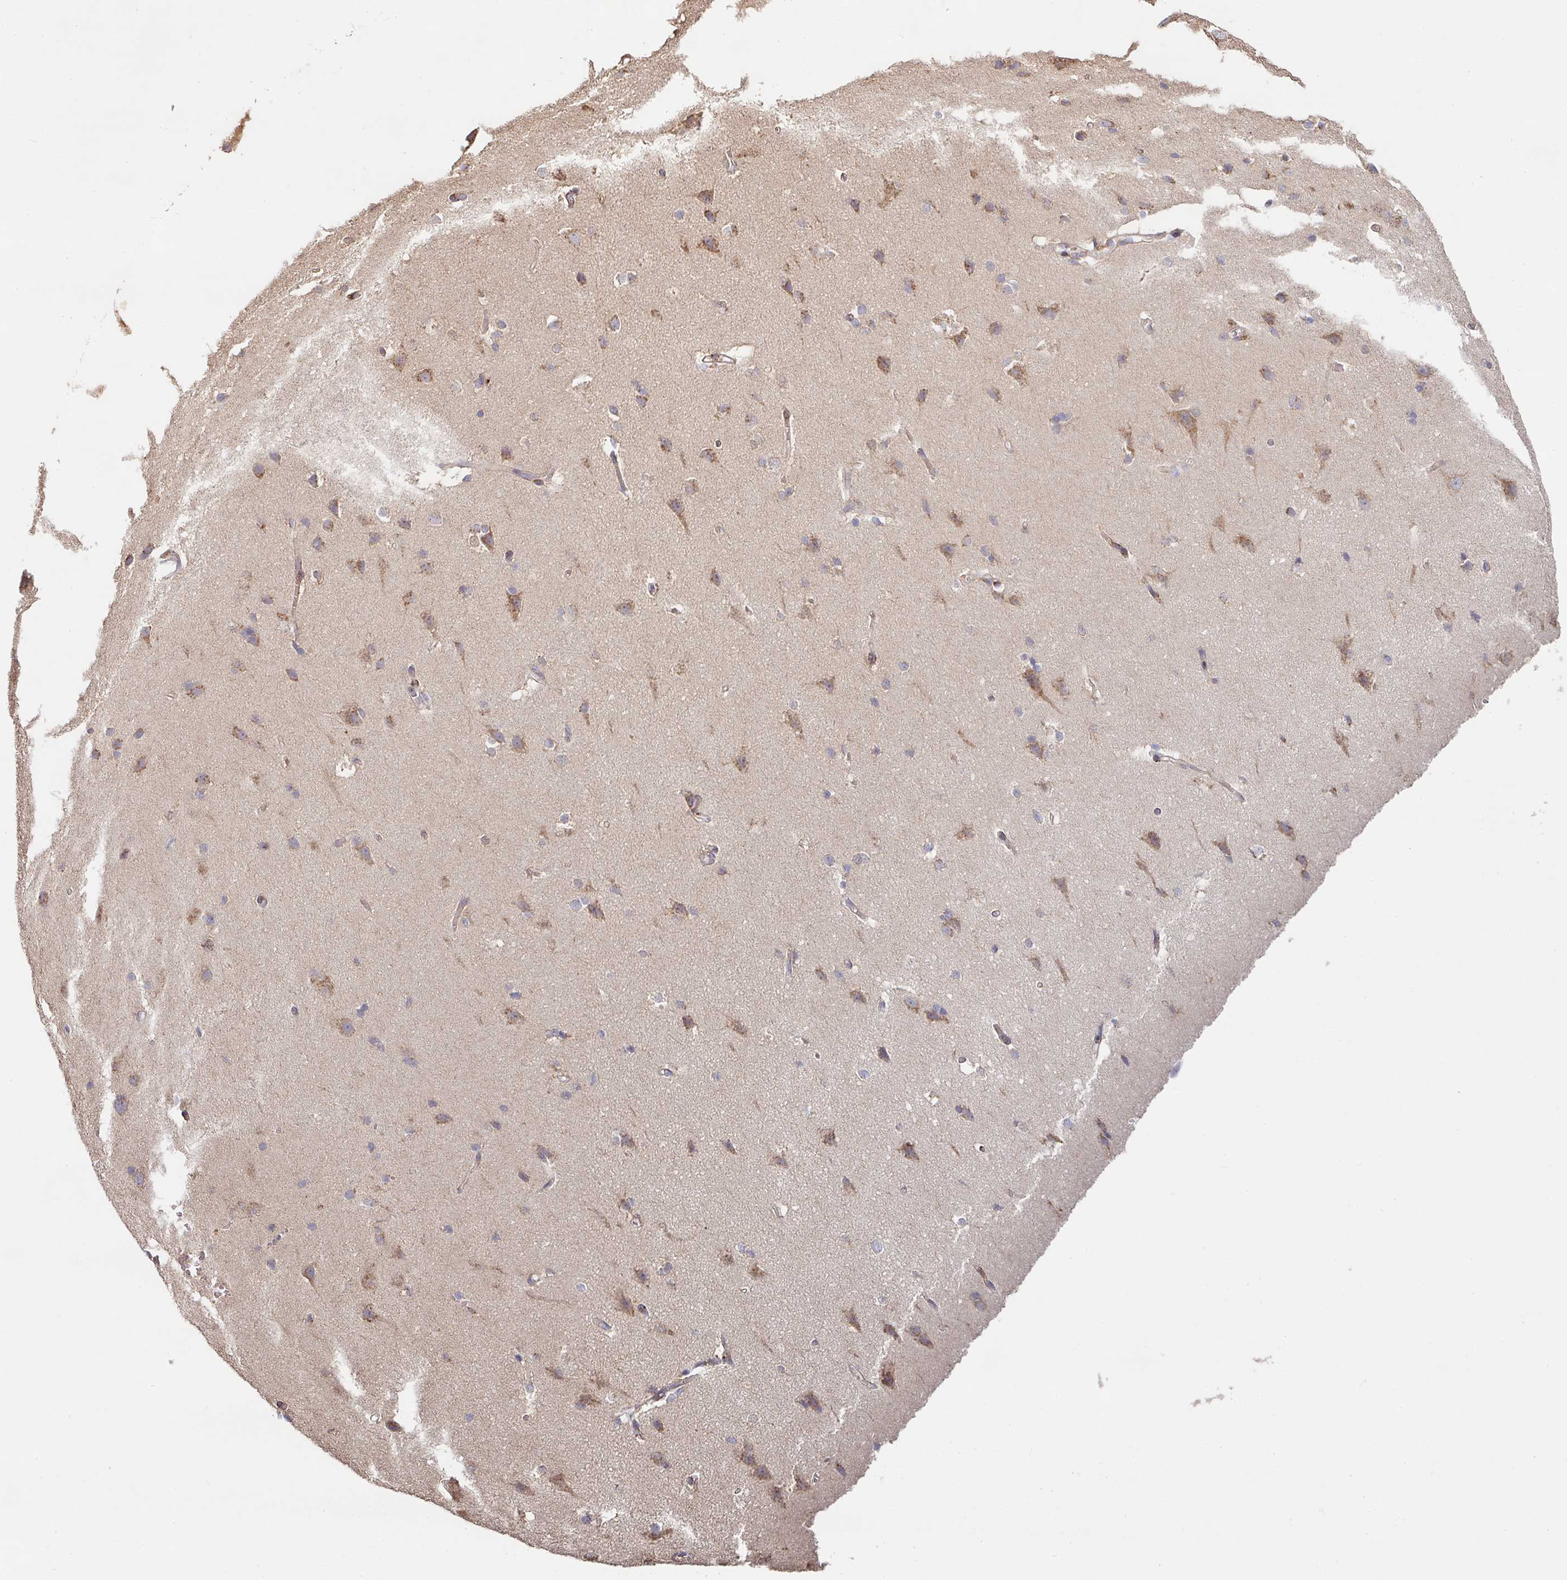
{"staining": {"intensity": "moderate", "quantity": "25%-75%", "location": "cytoplasmic/membranous"}, "tissue": "cerebral cortex", "cell_type": "Endothelial cells", "image_type": "normal", "snomed": [{"axis": "morphology", "description": "Normal tissue, NOS"}, {"axis": "topography", "description": "Cerebral cortex"}], "caption": "A medium amount of moderate cytoplasmic/membranous expression is seen in approximately 25%-75% of endothelial cells in benign cerebral cortex. (Brightfield microscopy of DAB IHC at high magnification).", "gene": "ZNF268", "patient": {"sex": "male", "age": 37}}